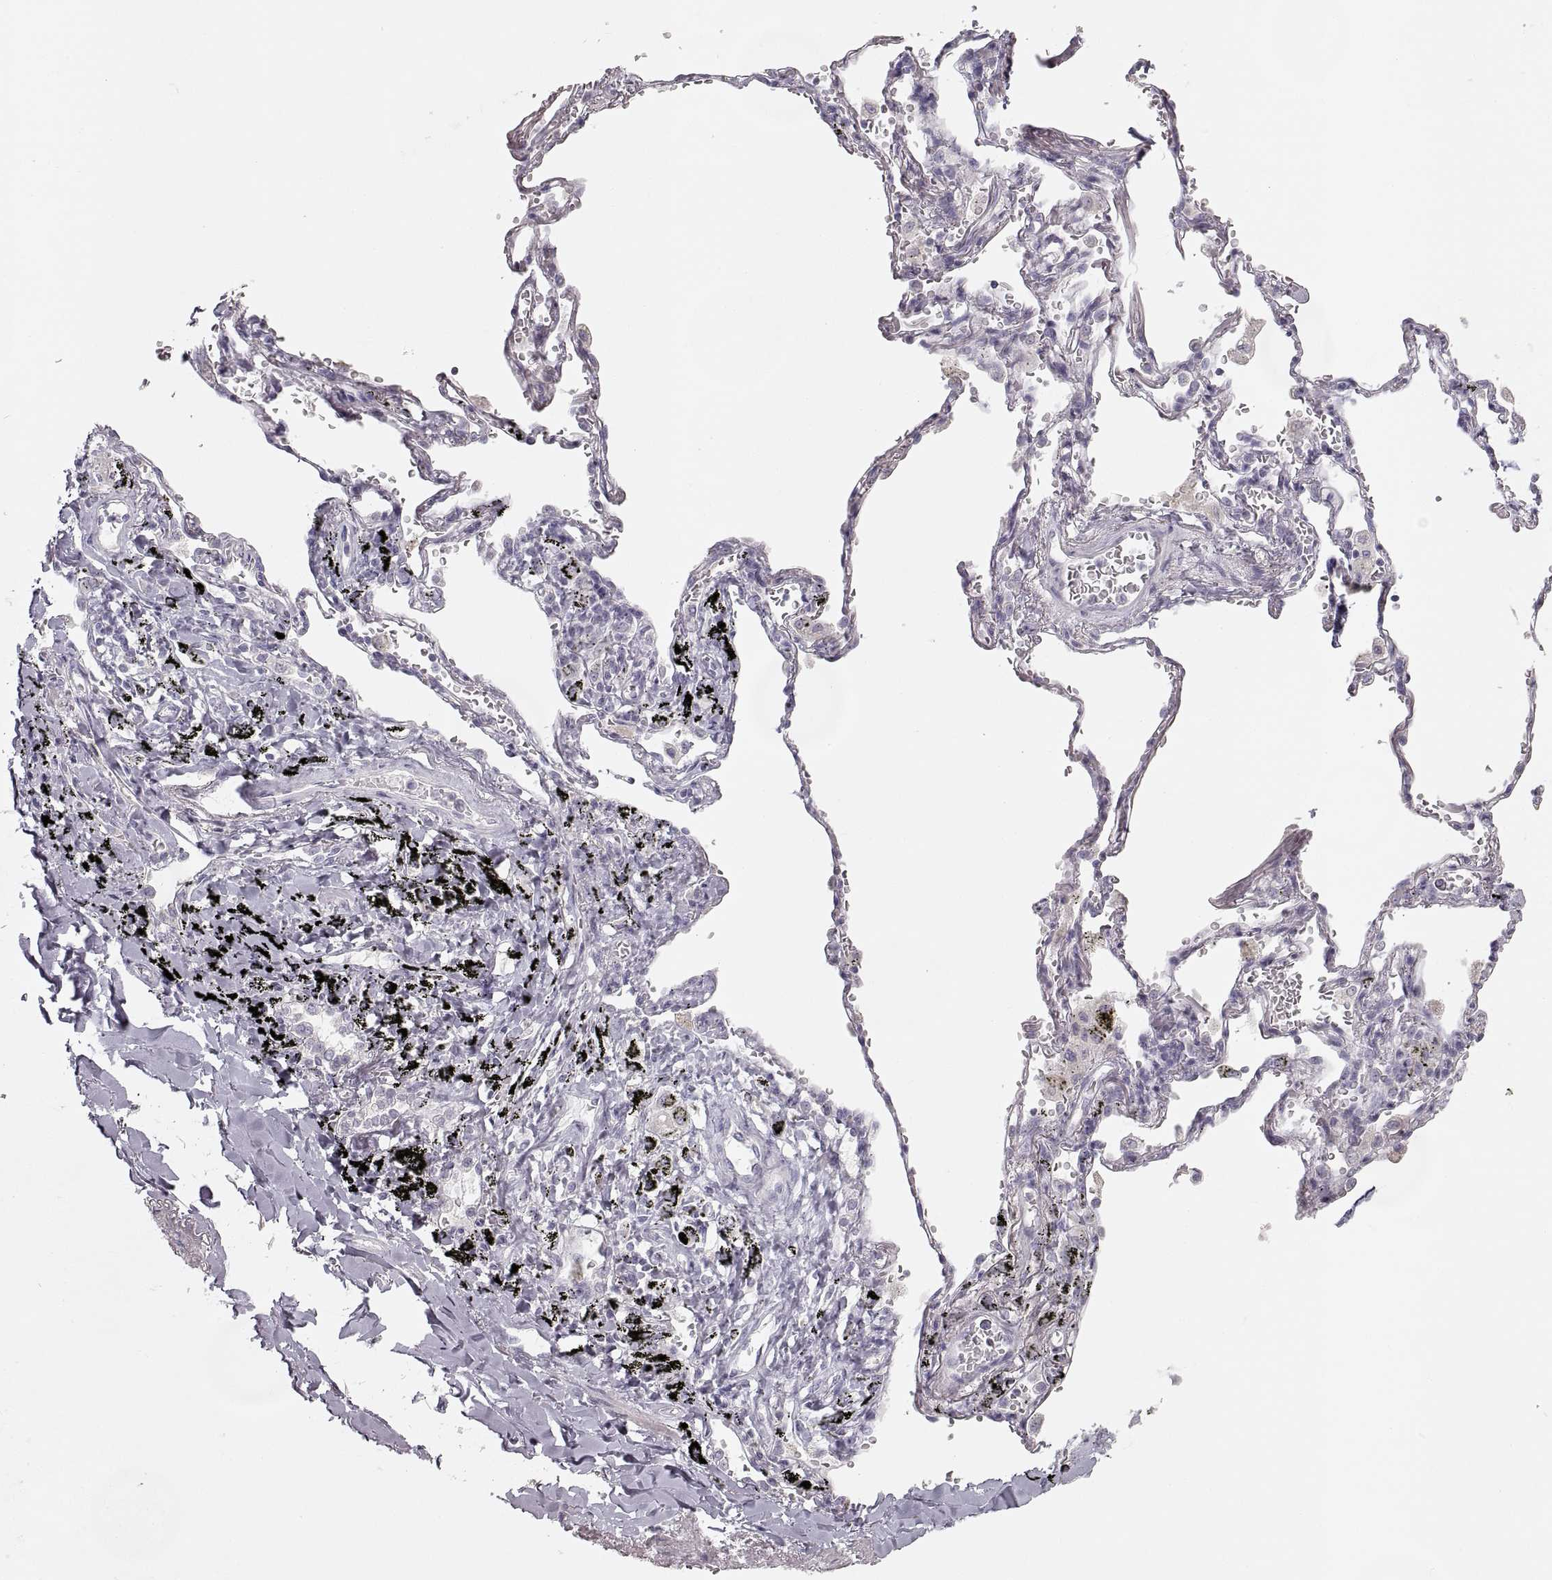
{"staining": {"intensity": "negative", "quantity": "none", "location": "none"}, "tissue": "adipose tissue", "cell_type": "Adipocytes", "image_type": "normal", "snomed": [{"axis": "morphology", "description": "Normal tissue, NOS"}, {"axis": "morphology", "description": "Adenocarcinoma, NOS"}, {"axis": "topography", "description": "Cartilage tissue"}, {"axis": "topography", "description": "Lung"}], "caption": "Unremarkable adipose tissue was stained to show a protein in brown. There is no significant staining in adipocytes. (Immunohistochemistry (ihc), brightfield microscopy, high magnification).", "gene": "ZP3", "patient": {"sex": "male", "age": 59}}